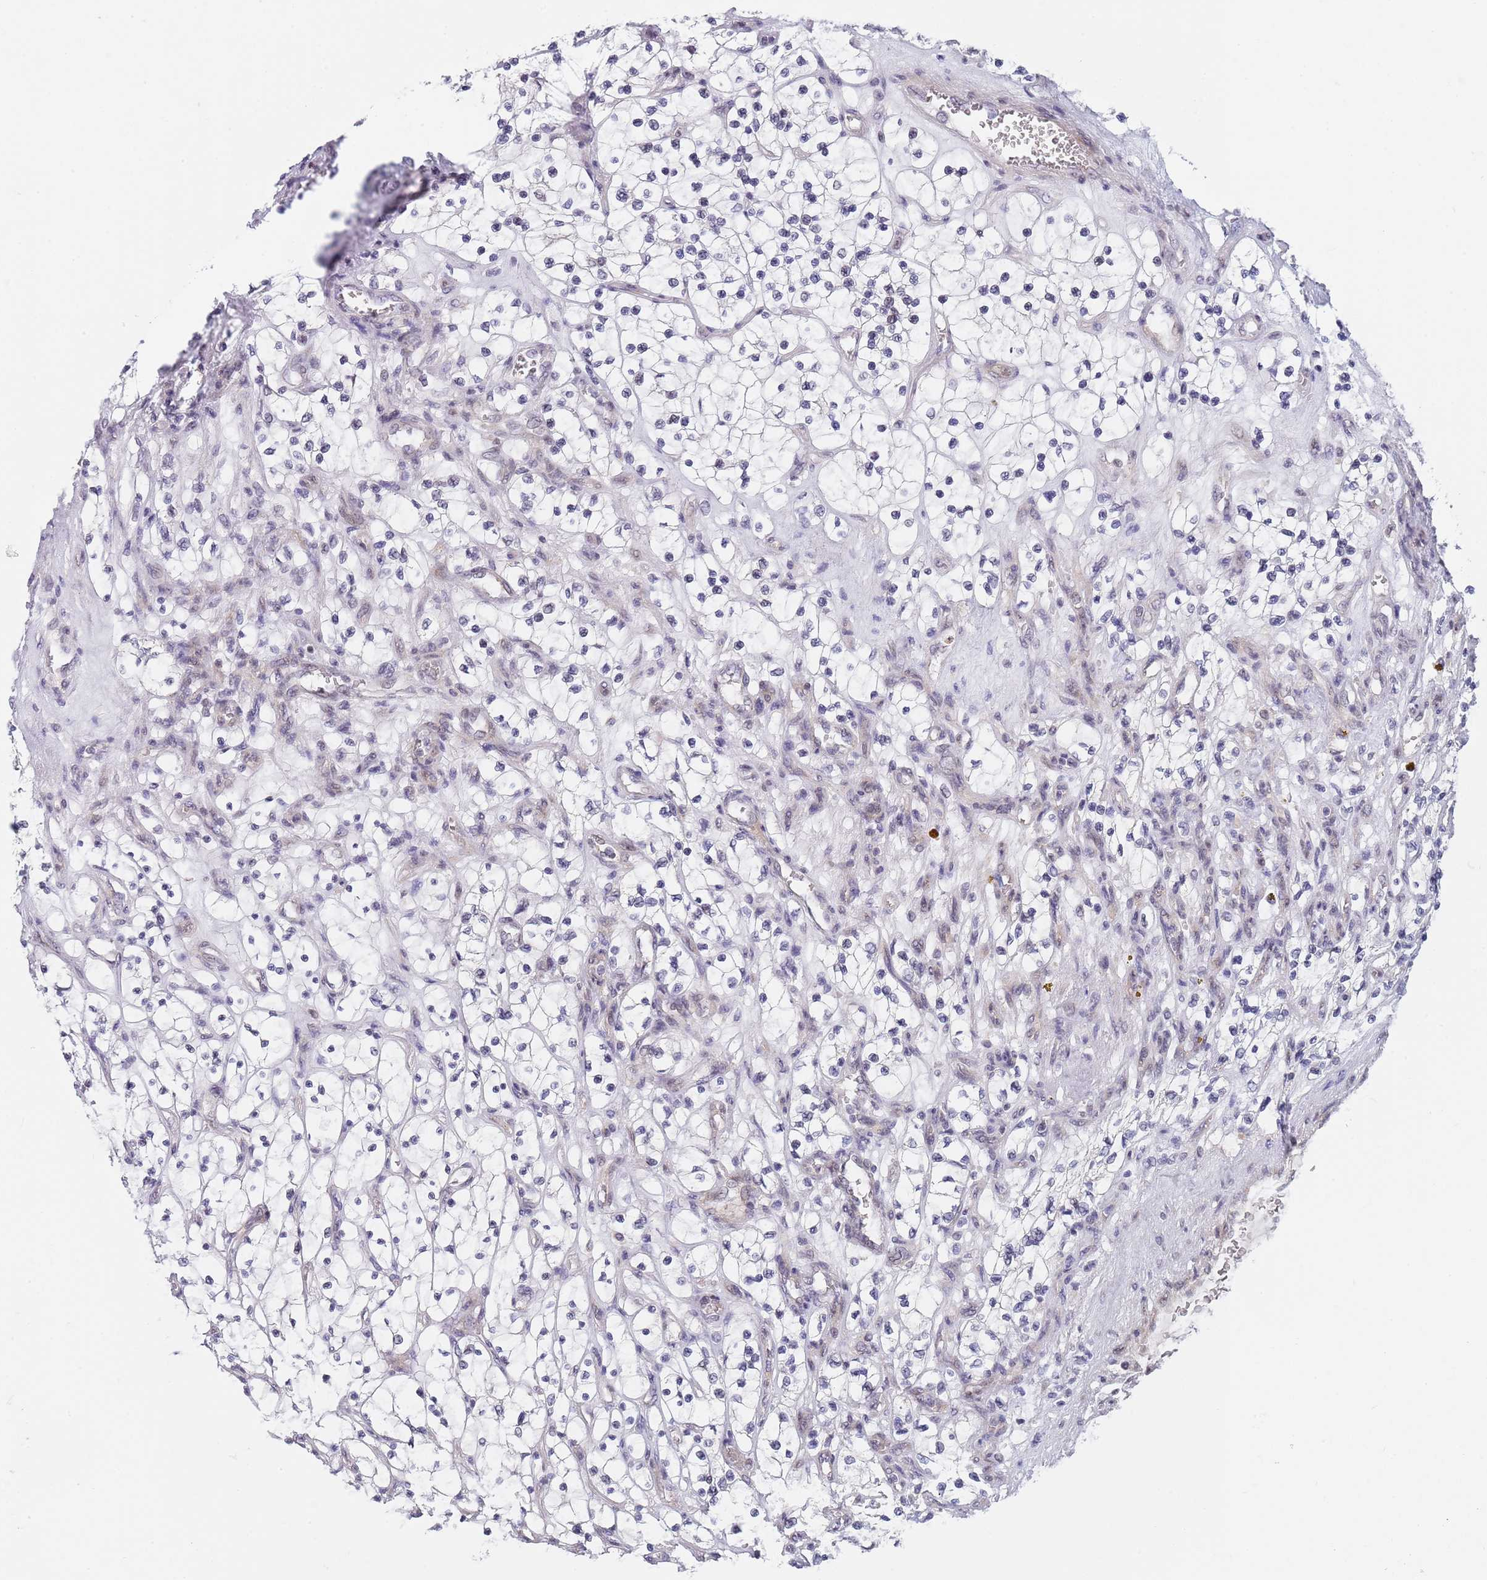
{"staining": {"intensity": "negative", "quantity": "none", "location": "none"}, "tissue": "renal cancer", "cell_type": "Tumor cells", "image_type": "cancer", "snomed": [{"axis": "morphology", "description": "Adenocarcinoma, NOS"}, {"axis": "topography", "description": "Kidney"}], "caption": "Renal adenocarcinoma was stained to show a protein in brown. There is no significant positivity in tumor cells.", "gene": "PLCL2", "patient": {"sex": "female", "age": 69}}